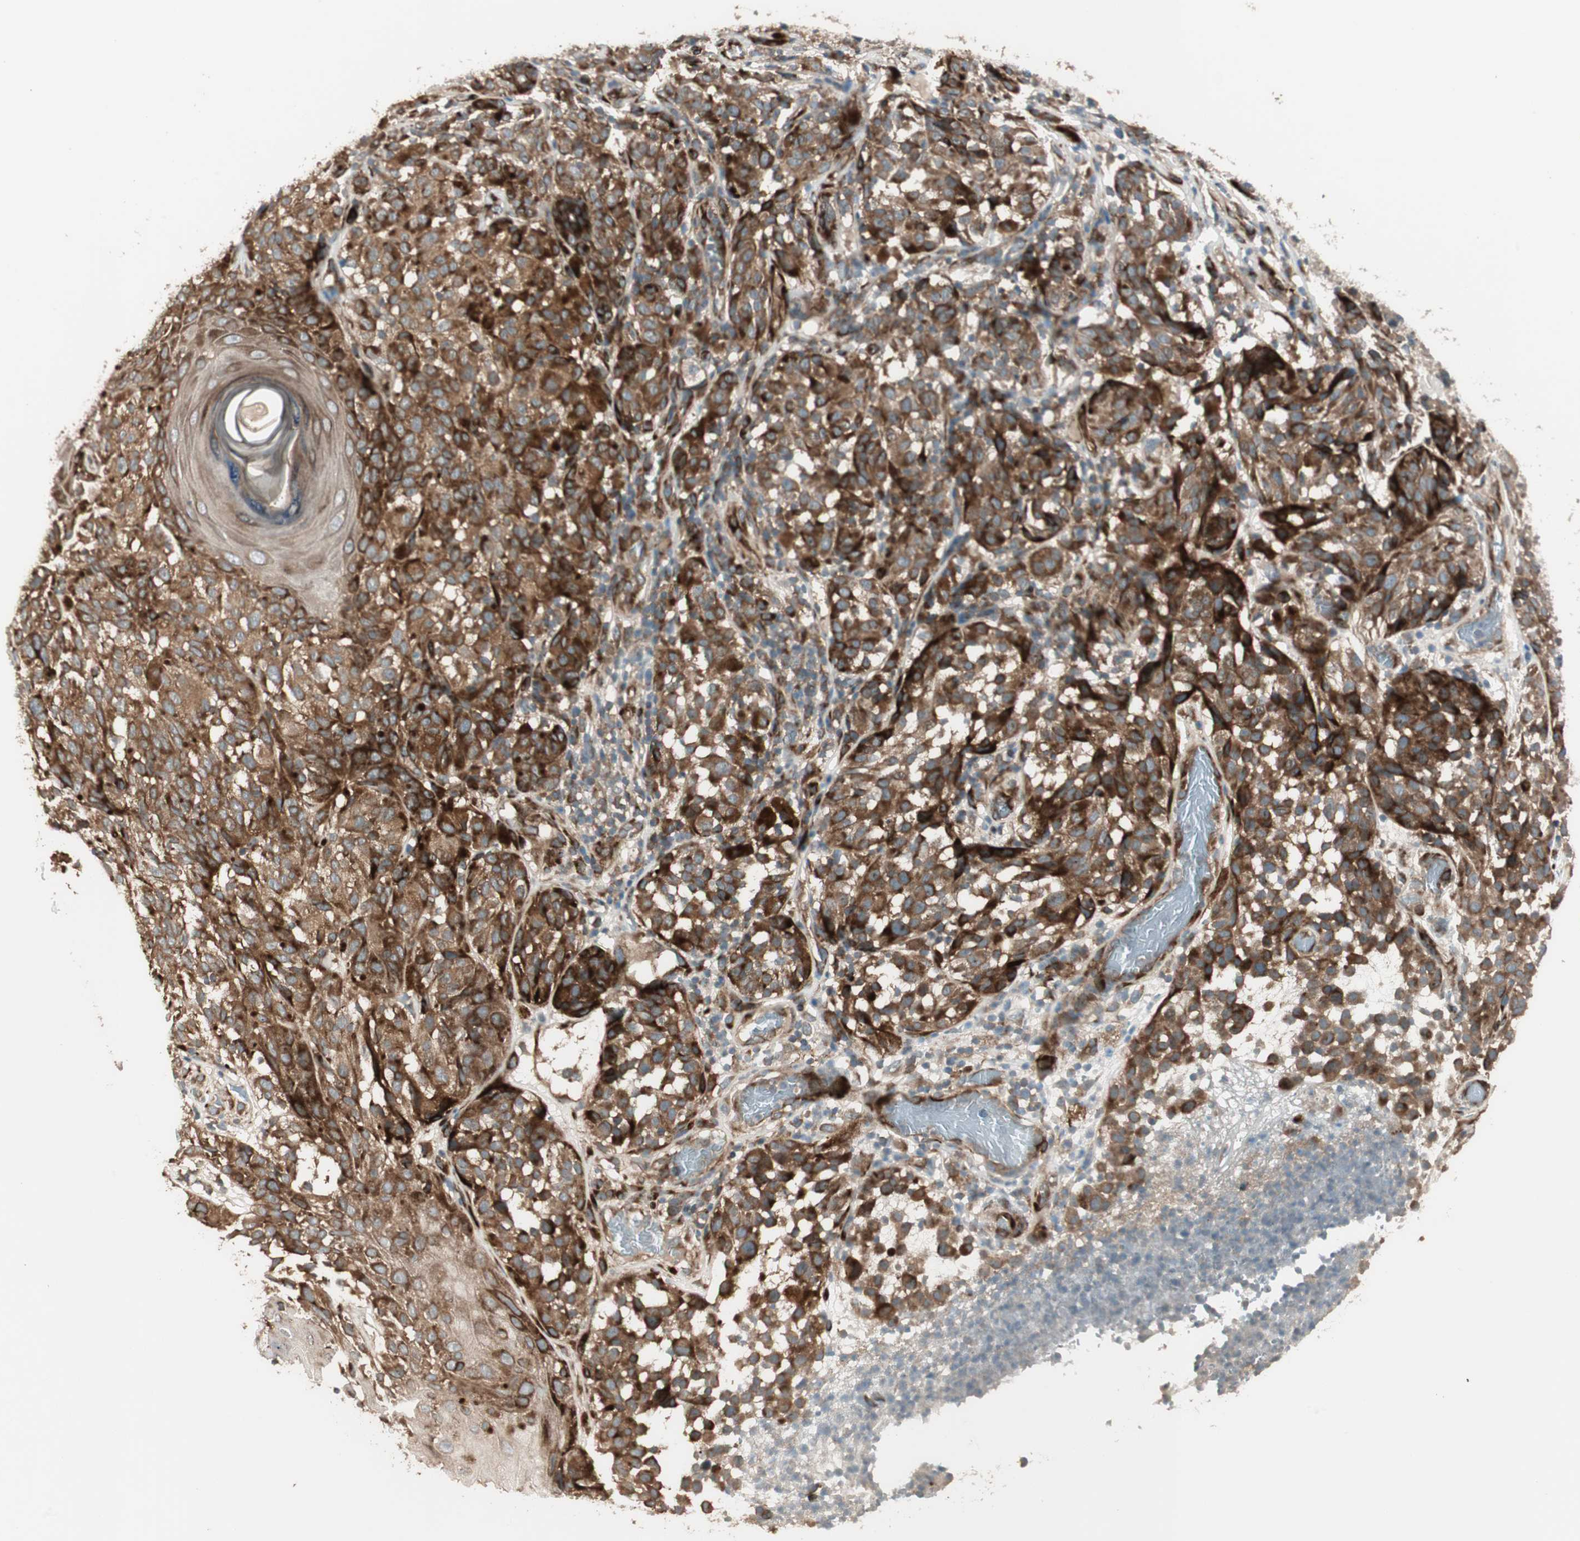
{"staining": {"intensity": "strong", "quantity": ">75%", "location": "cytoplasmic/membranous"}, "tissue": "melanoma", "cell_type": "Tumor cells", "image_type": "cancer", "snomed": [{"axis": "morphology", "description": "Malignant melanoma, NOS"}, {"axis": "topography", "description": "Skin"}], "caption": "Human malignant melanoma stained with a protein marker demonstrates strong staining in tumor cells.", "gene": "PPP2R5E", "patient": {"sex": "female", "age": 46}}